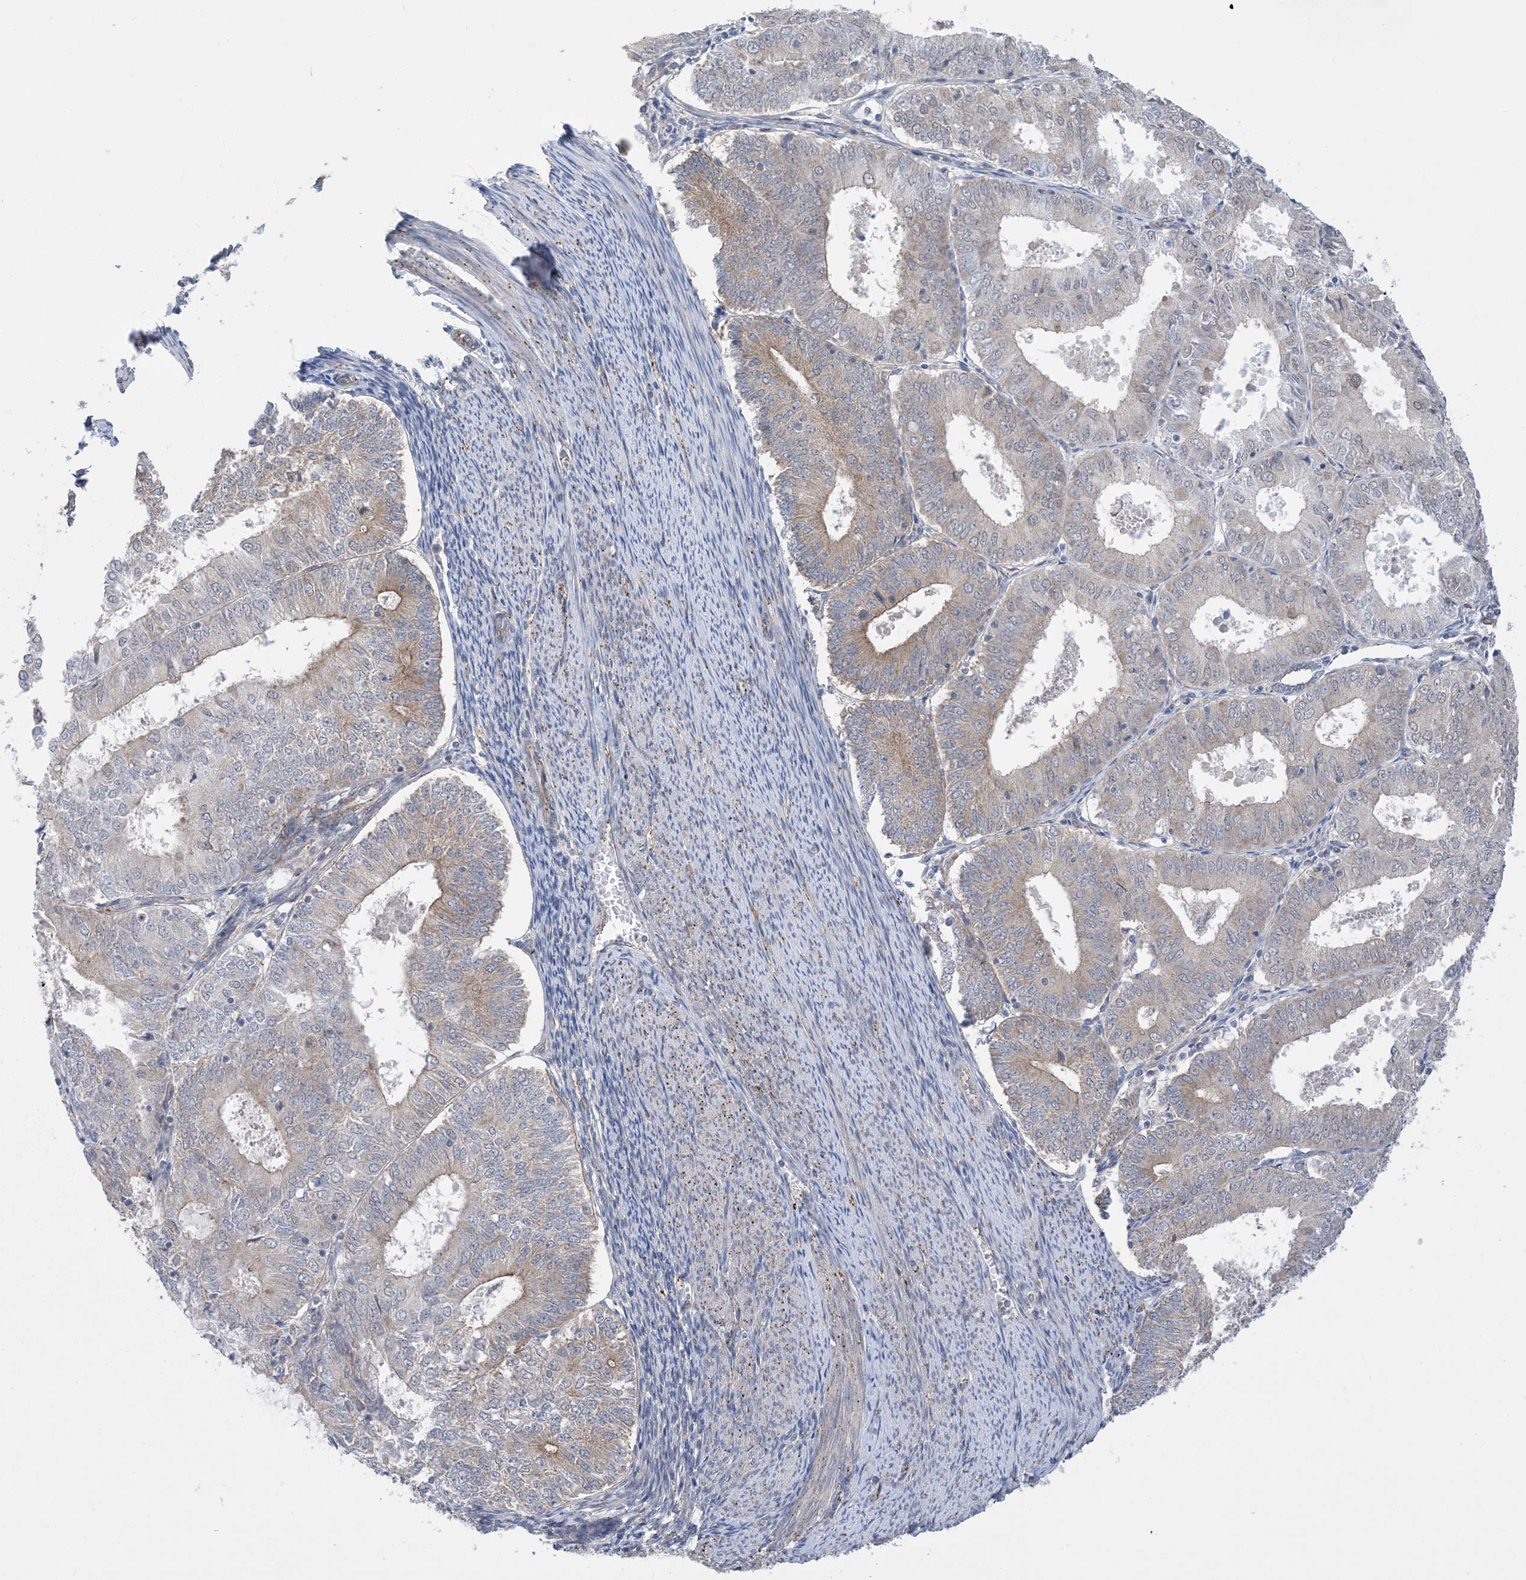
{"staining": {"intensity": "weak", "quantity": "<25%", "location": "cytoplasmic/membranous"}, "tissue": "endometrial cancer", "cell_type": "Tumor cells", "image_type": "cancer", "snomed": [{"axis": "morphology", "description": "Adenocarcinoma, NOS"}, {"axis": "topography", "description": "Endometrium"}], "caption": "This is an immunohistochemistry (IHC) photomicrograph of endometrial cancer. There is no expression in tumor cells.", "gene": "EHBP1", "patient": {"sex": "female", "age": 57}}